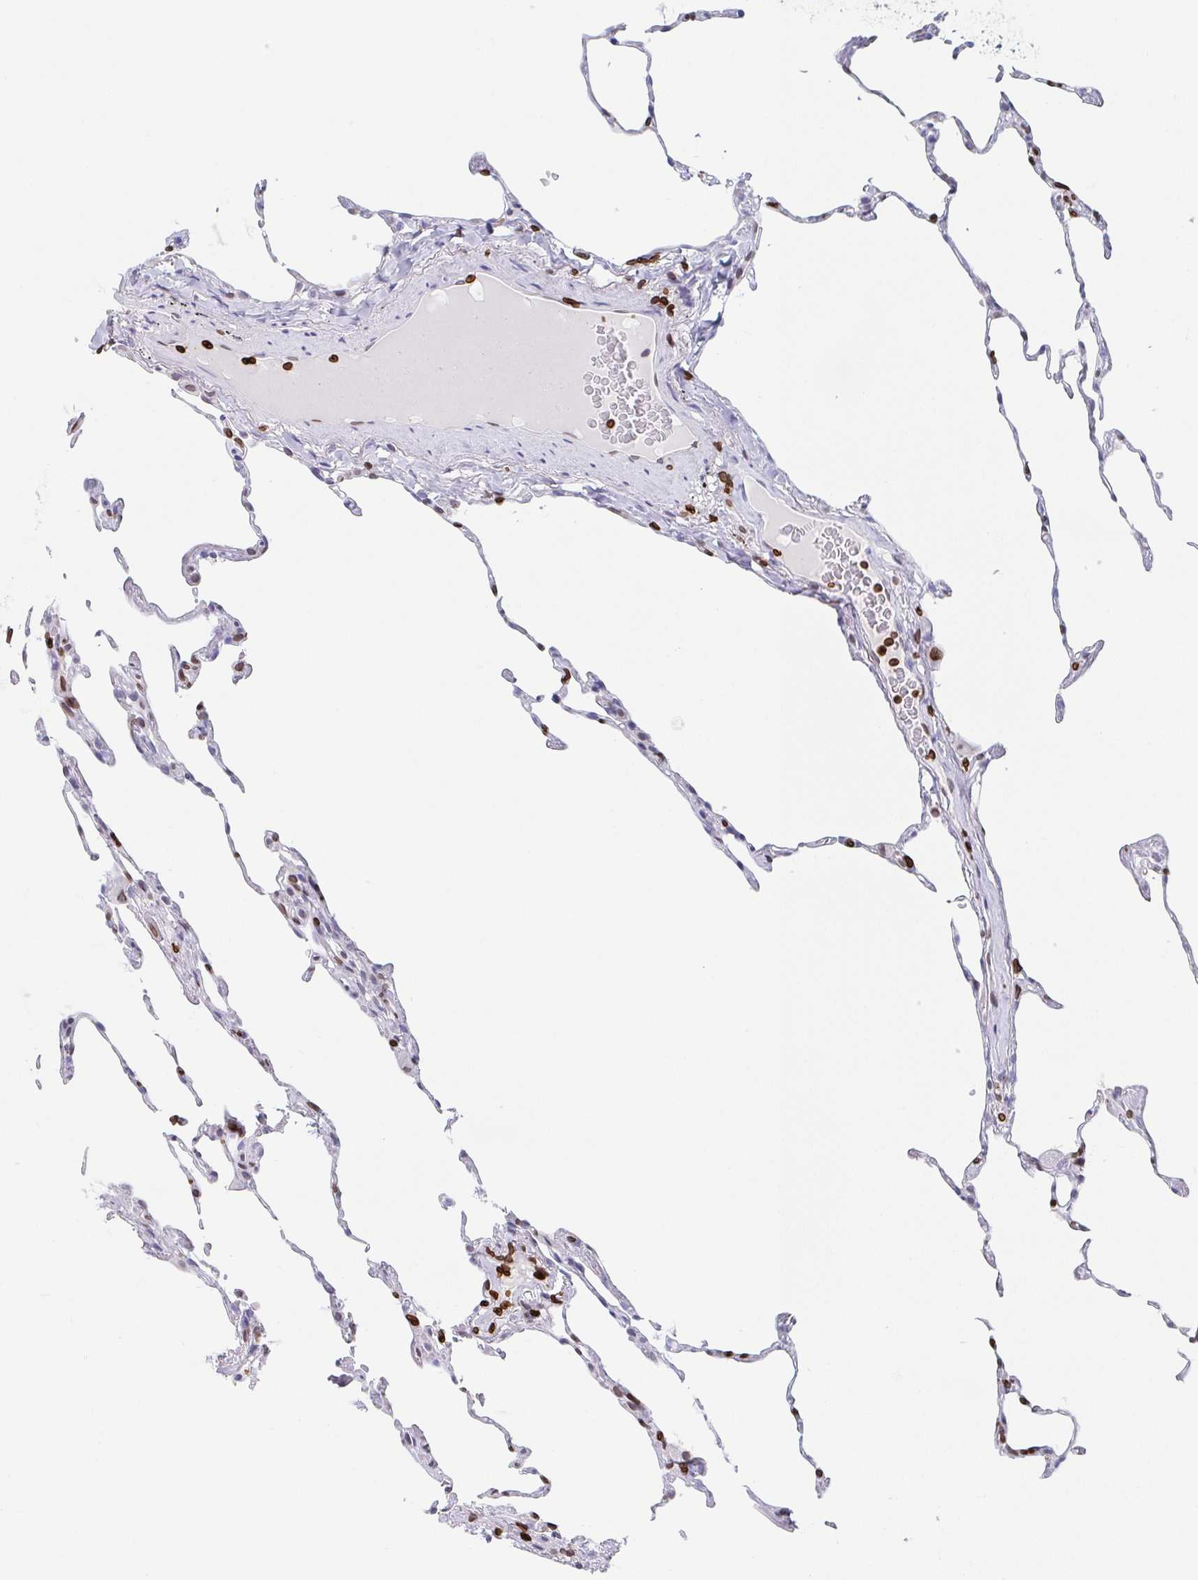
{"staining": {"intensity": "moderate", "quantity": "25%-75%", "location": "cytoplasmic/membranous"}, "tissue": "lung", "cell_type": "Alveolar cells", "image_type": "normal", "snomed": [{"axis": "morphology", "description": "Normal tissue, NOS"}, {"axis": "topography", "description": "Lung"}], "caption": "Unremarkable lung exhibits moderate cytoplasmic/membranous staining in approximately 25%-75% of alveolar cells, visualized by immunohistochemistry.", "gene": "BTBD7", "patient": {"sex": "female", "age": 57}}